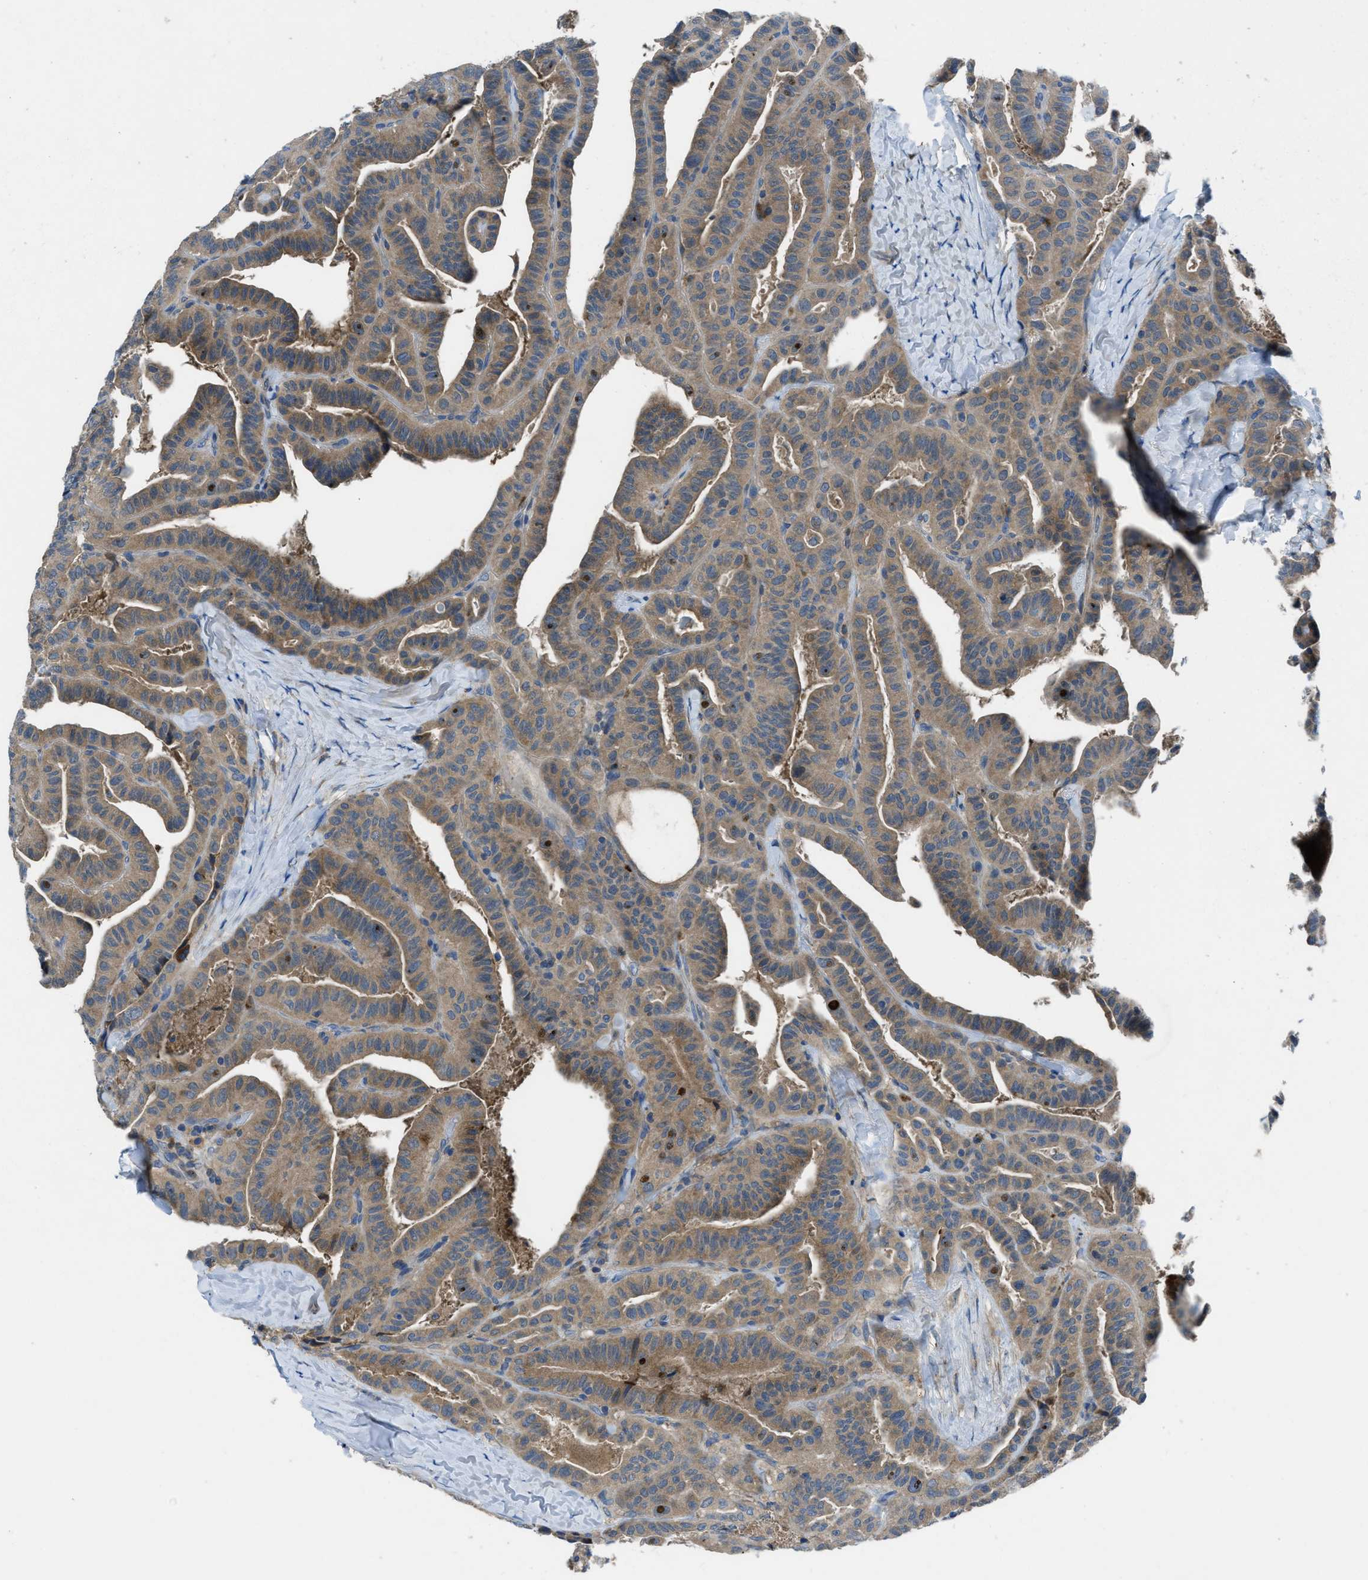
{"staining": {"intensity": "moderate", "quantity": ">75%", "location": "cytoplasmic/membranous"}, "tissue": "thyroid cancer", "cell_type": "Tumor cells", "image_type": "cancer", "snomed": [{"axis": "morphology", "description": "Papillary adenocarcinoma, NOS"}, {"axis": "topography", "description": "Thyroid gland"}], "caption": "Immunohistochemistry (IHC) micrograph of human thyroid cancer stained for a protein (brown), which reveals medium levels of moderate cytoplasmic/membranous staining in approximately >75% of tumor cells.", "gene": "MAP3K20", "patient": {"sex": "male", "age": 77}}